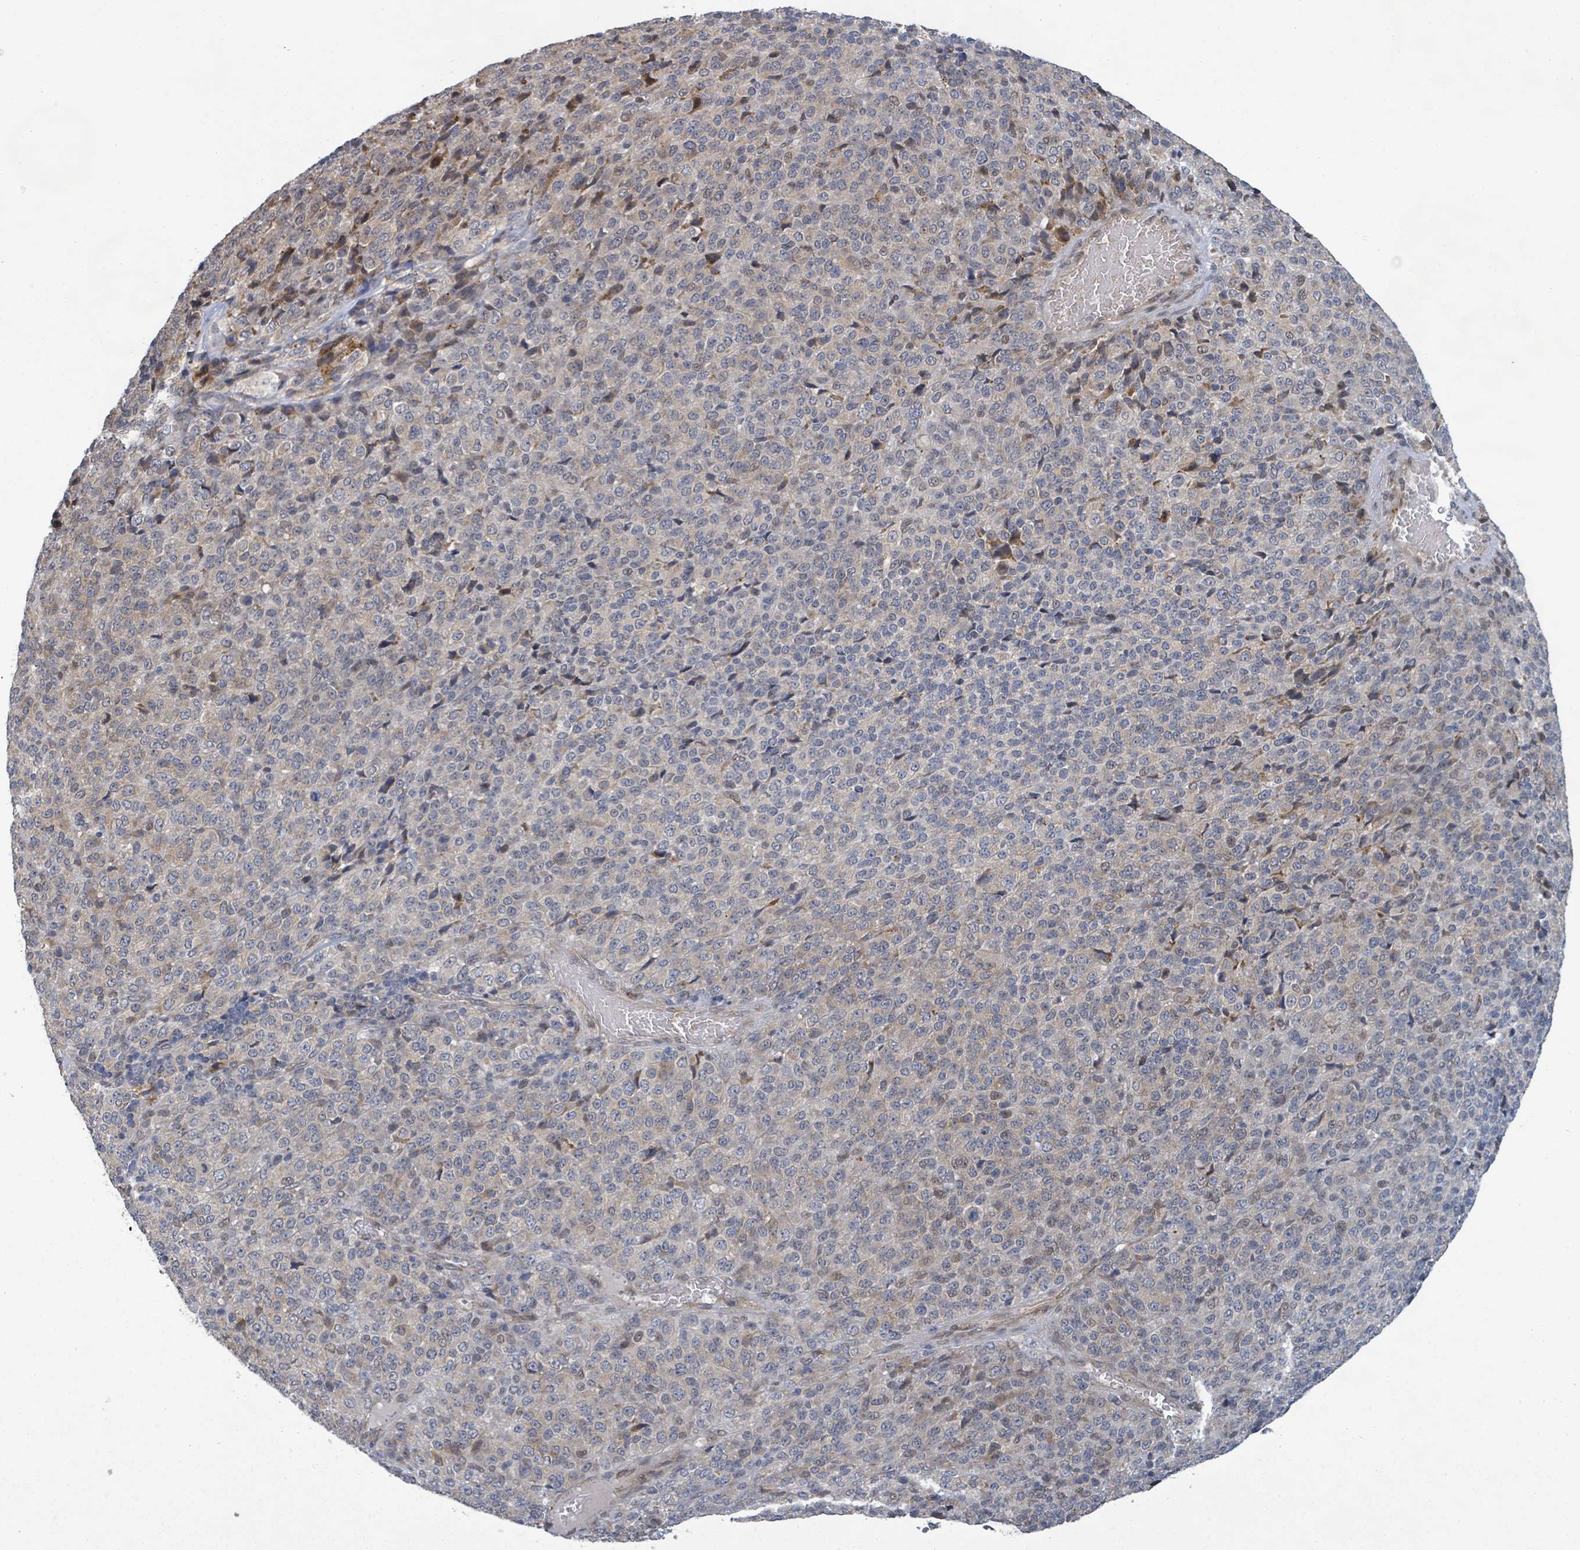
{"staining": {"intensity": "weak", "quantity": "25%-75%", "location": "cytoplasmic/membranous"}, "tissue": "melanoma", "cell_type": "Tumor cells", "image_type": "cancer", "snomed": [{"axis": "morphology", "description": "Malignant melanoma, Metastatic site"}, {"axis": "topography", "description": "Brain"}], "caption": "DAB (3,3'-diaminobenzidine) immunohistochemical staining of human malignant melanoma (metastatic site) shows weak cytoplasmic/membranous protein expression in about 25%-75% of tumor cells.", "gene": "SHROOM2", "patient": {"sex": "female", "age": 56}}